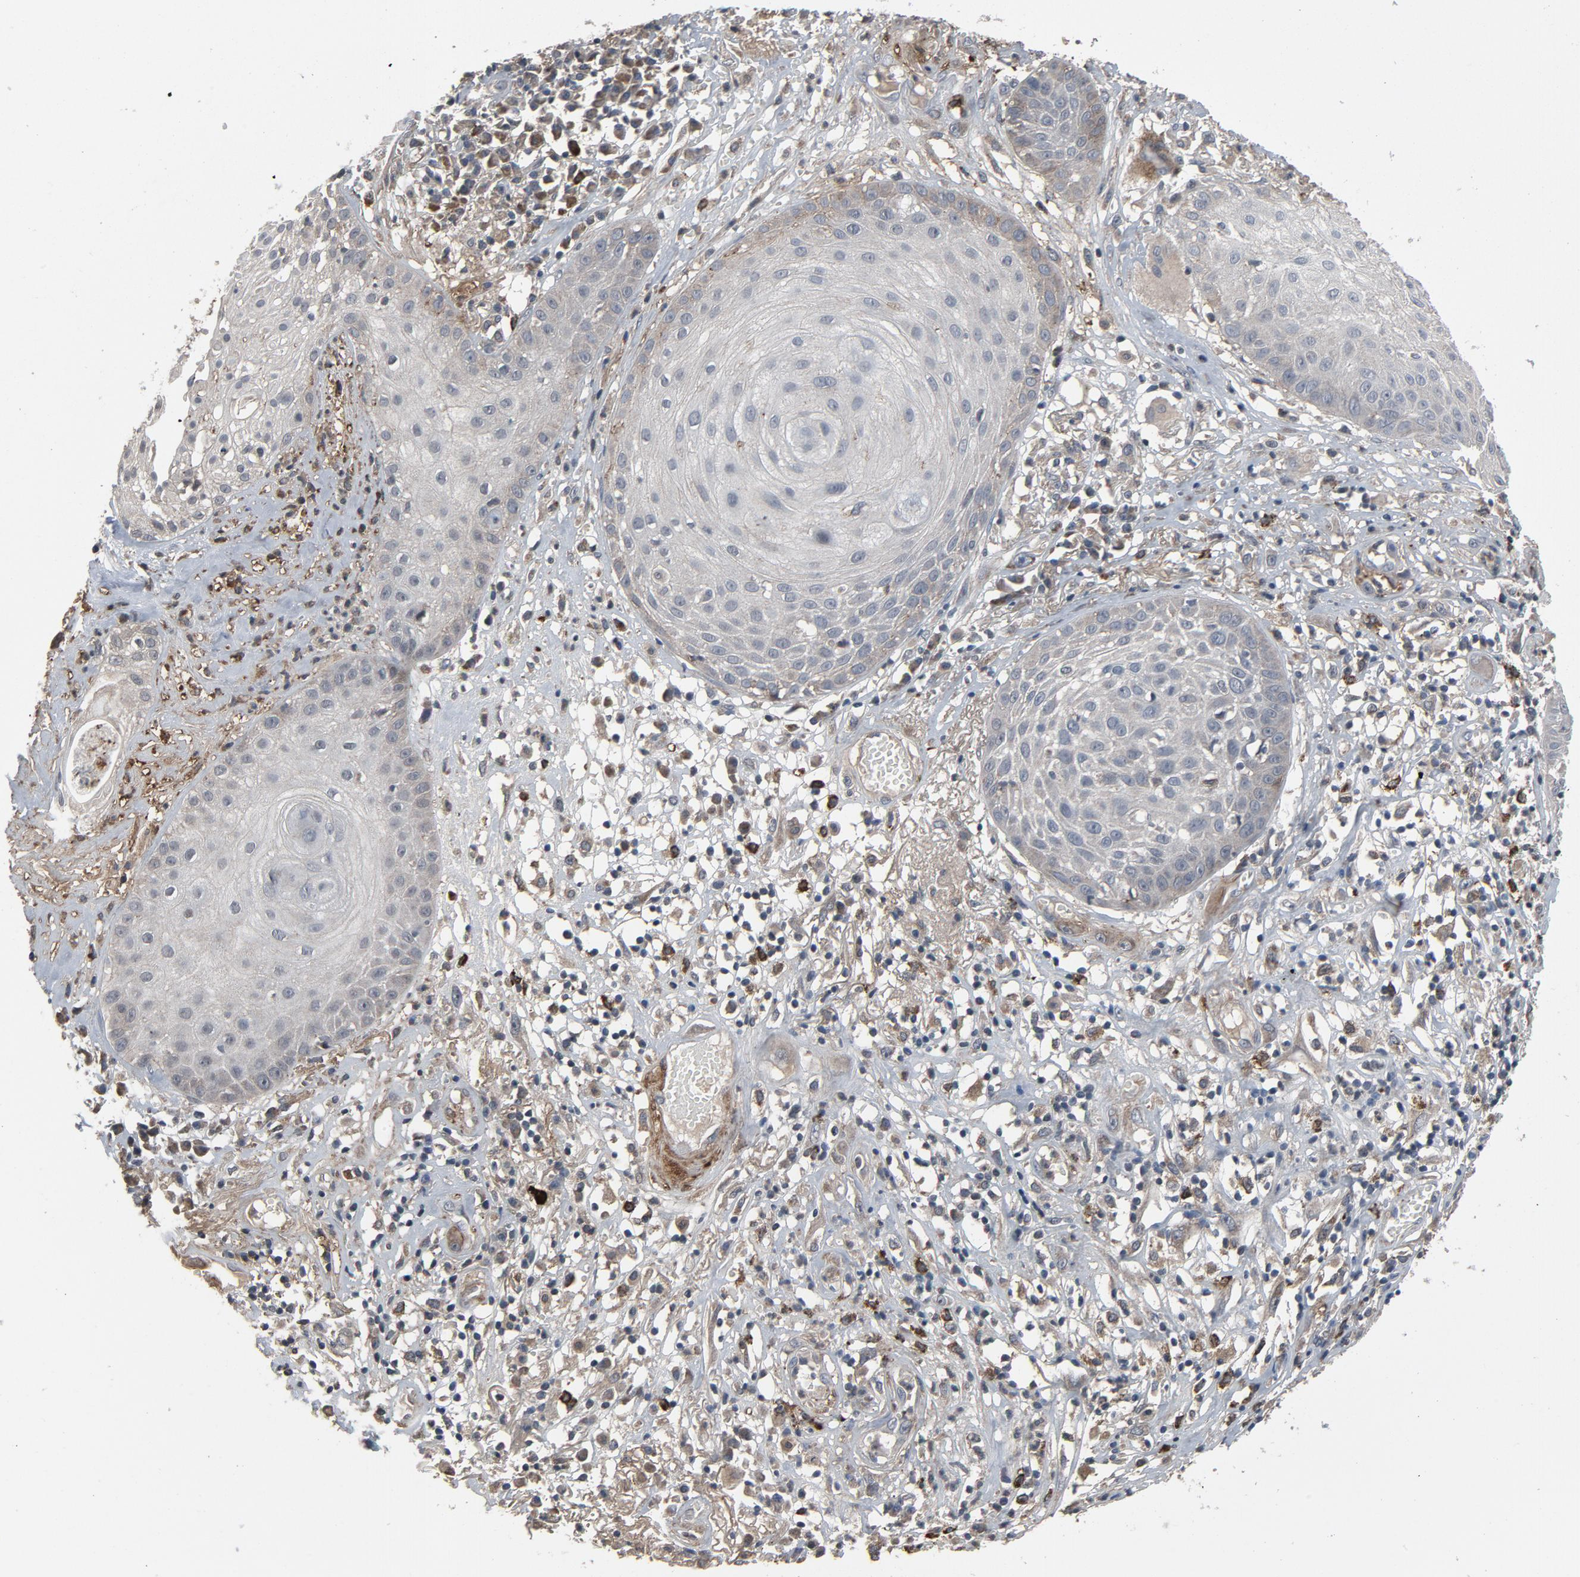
{"staining": {"intensity": "negative", "quantity": "none", "location": "none"}, "tissue": "skin cancer", "cell_type": "Tumor cells", "image_type": "cancer", "snomed": [{"axis": "morphology", "description": "Squamous cell carcinoma, NOS"}, {"axis": "topography", "description": "Skin"}], "caption": "Skin squamous cell carcinoma was stained to show a protein in brown. There is no significant positivity in tumor cells.", "gene": "PDZD4", "patient": {"sex": "male", "age": 65}}